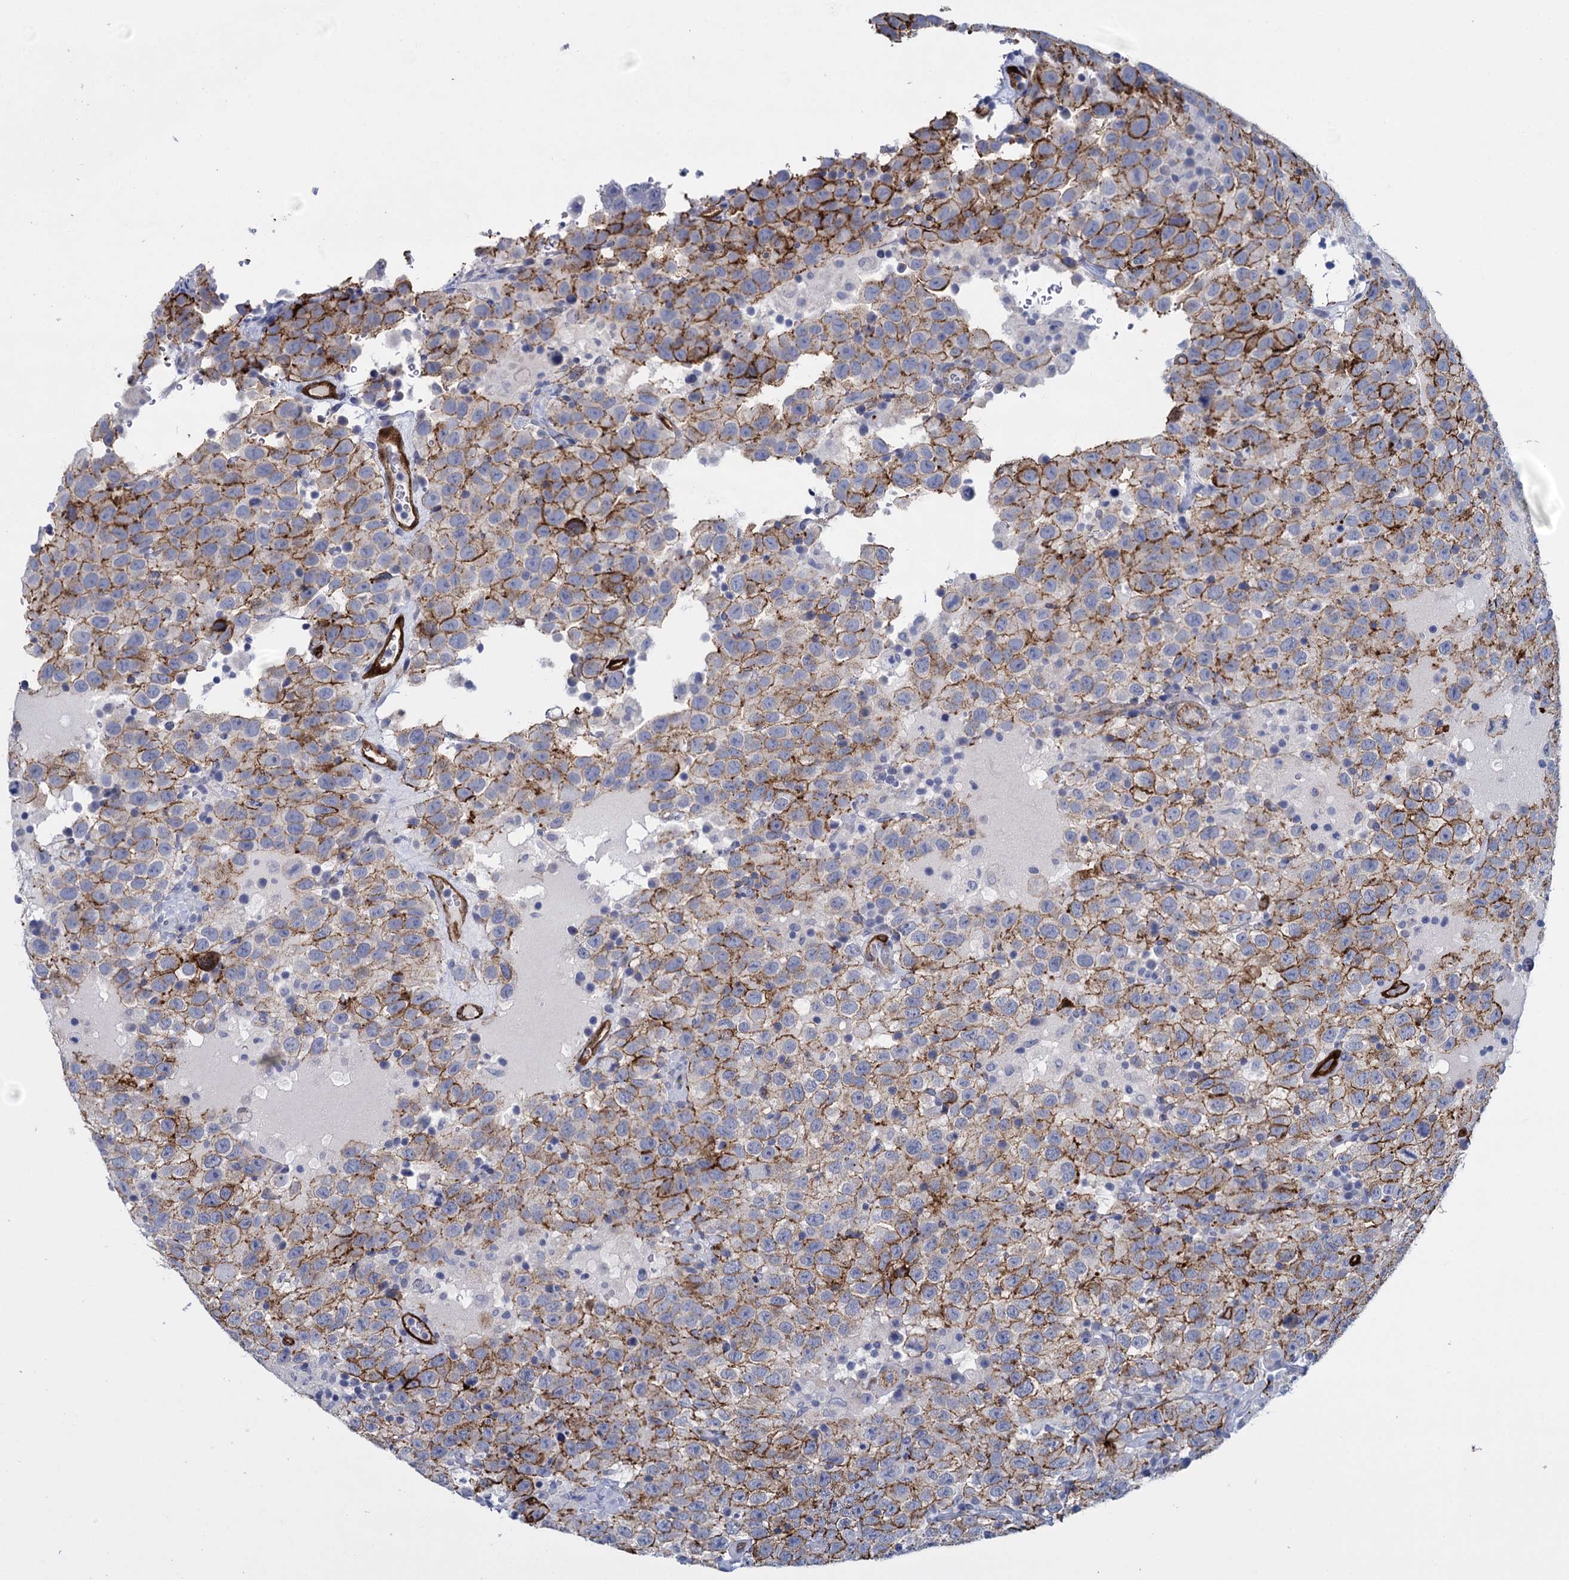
{"staining": {"intensity": "moderate", "quantity": ">75%", "location": "cytoplasmic/membranous"}, "tissue": "testis cancer", "cell_type": "Tumor cells", "image_type": "cancer", "snomed": [{"axis": "morphology", "description": "Seminoma, NOS"}, {"axis": "topography", "description": "Testis"}], "caption": "Protein expression analysis of human testis cancer reveals moderate cytoplasmic/membranous staining in approximately >75% of tumor cells.", "gene": "SNCG", "patient": {"sex": "male", "age": 41}}